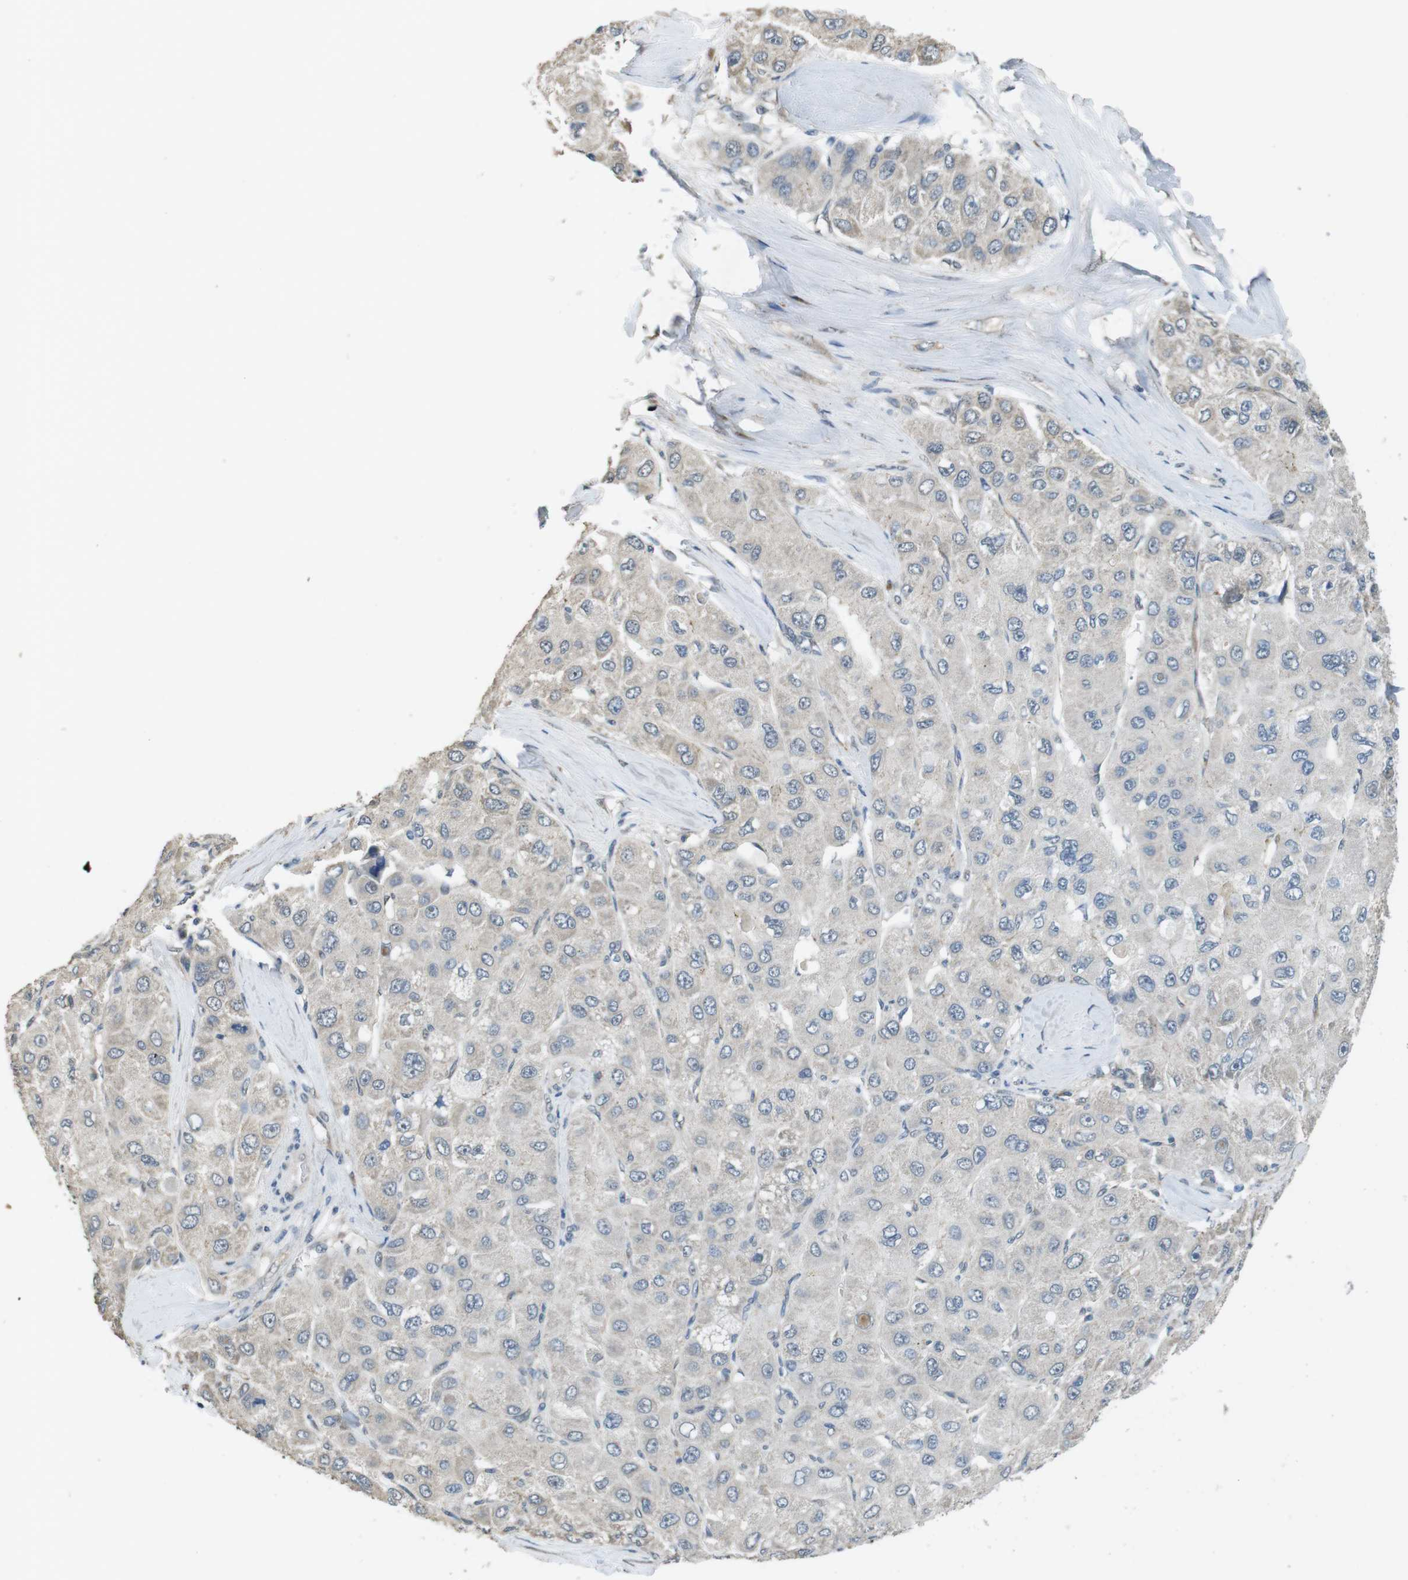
{"staining": {"intensity": "moderate", "quantity": "<25%", "location": "cytoplasmic/membranous"}, "tissue": "liver cancer", "cell_type": "Tumor cells", "image_type": "cancer", "snomed": [{"axis": "morphology", "description": "Carcinoma, Hepatocellular, NOS"}, {"axis": "topography", "description": "Liver"}], "caption": "Immunohistochemical staining of liver cancer (hepatocellular carcinoma) reveals low levels of moderate cytoplasmic/membranous expression in approximately <25% of tumor cells.", "gene": "CLDN7", "patient": {"sex": "male", "age": 80}}